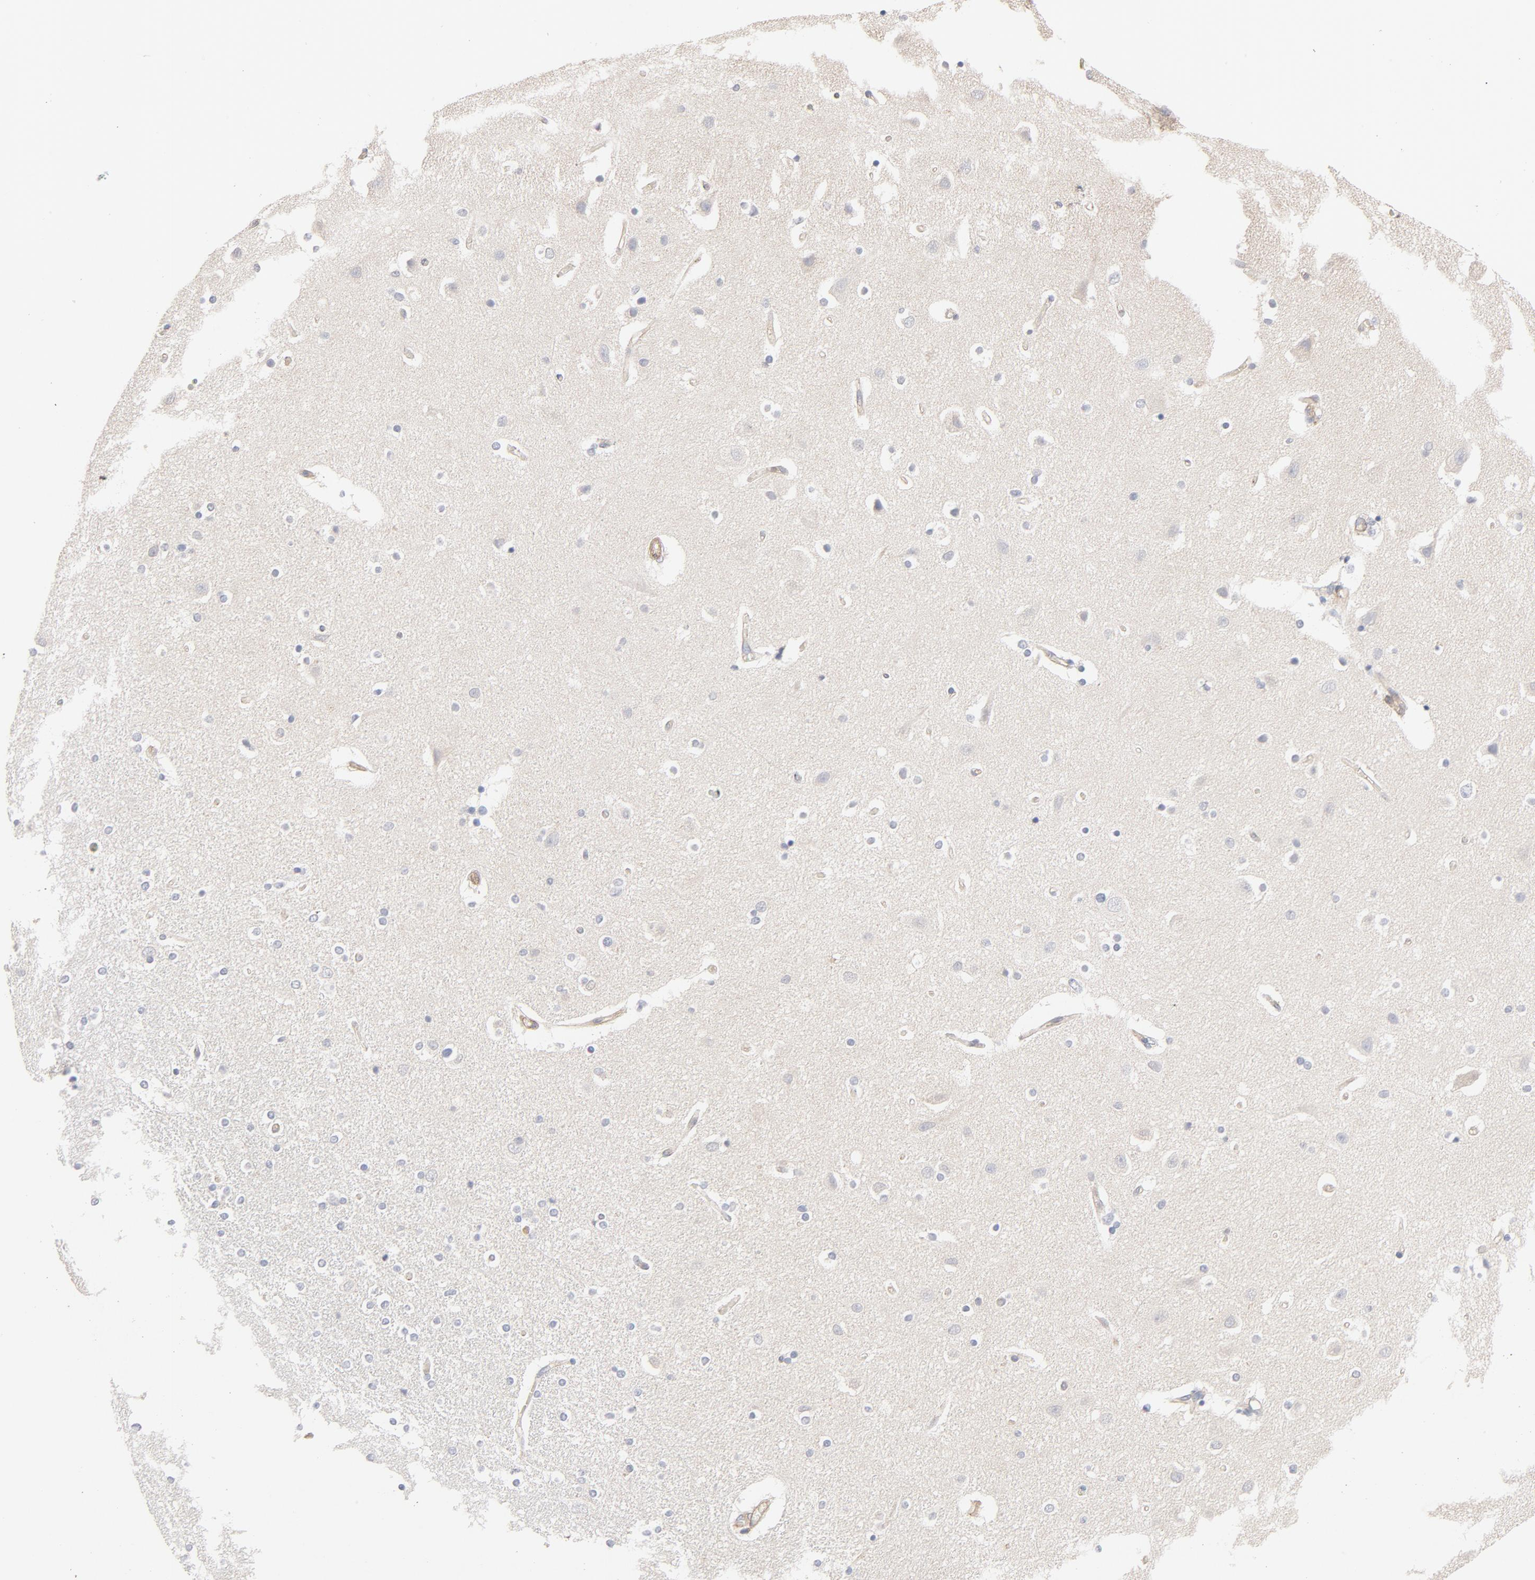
{"staining": {"intensity": "negative", "quantity": "none", "location": "none"}, "tissue": "caudate", "cell_type": "Glial cells", "image_type": "normal", "snomed": [{"axis": "morphology", "description": "Normal tissue, NOS"}, {"axis": "topography", "description": "Lateral ventricle wall"}], "caption": "This image is of benign caudate stained with immunohistochemistry to label a protein in brown with the nuclei are counter-stained blue. There is no staining in glial cells.", "gene": "STRN3", "patient": {"sex": "female", "age": 54}}